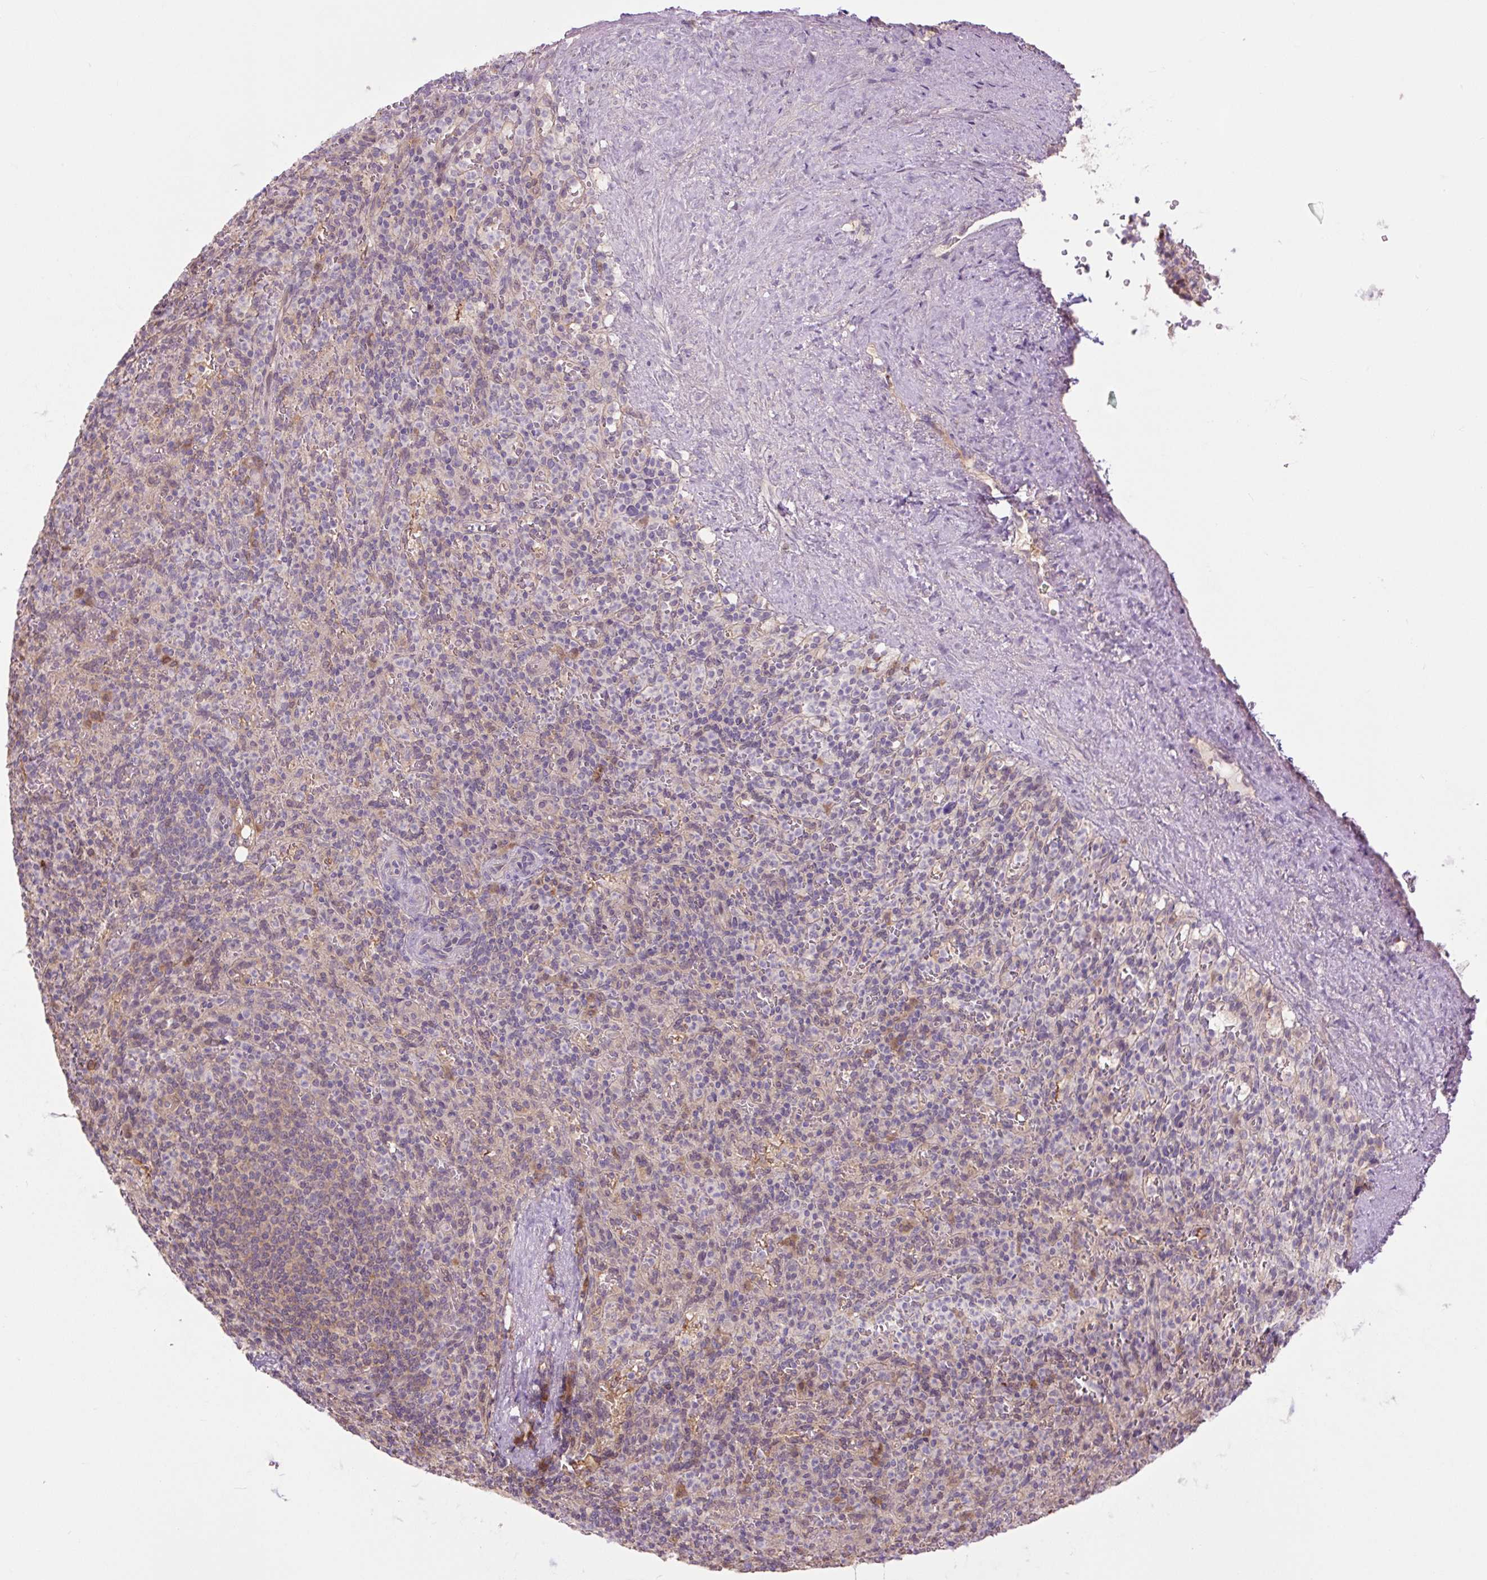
{"staining": {"intensity": "weak", "quantity": "<25%", "location": "cytoplasmic/membranous"}, "tissue": "spleen", "cell_type": "Cells in red pulp", "image_type": "normal", "snomed": [{"axis": "morphology", "description": "Normal tissue, NOS"}, {"axis": "topography", "description": "Spleen"}], "caption": "An image of spleen stained for a protein exhibits no brown staining in cells in red pulp.", "gene": "TPT1", "patient": {"sex": "female", "age": 74}}